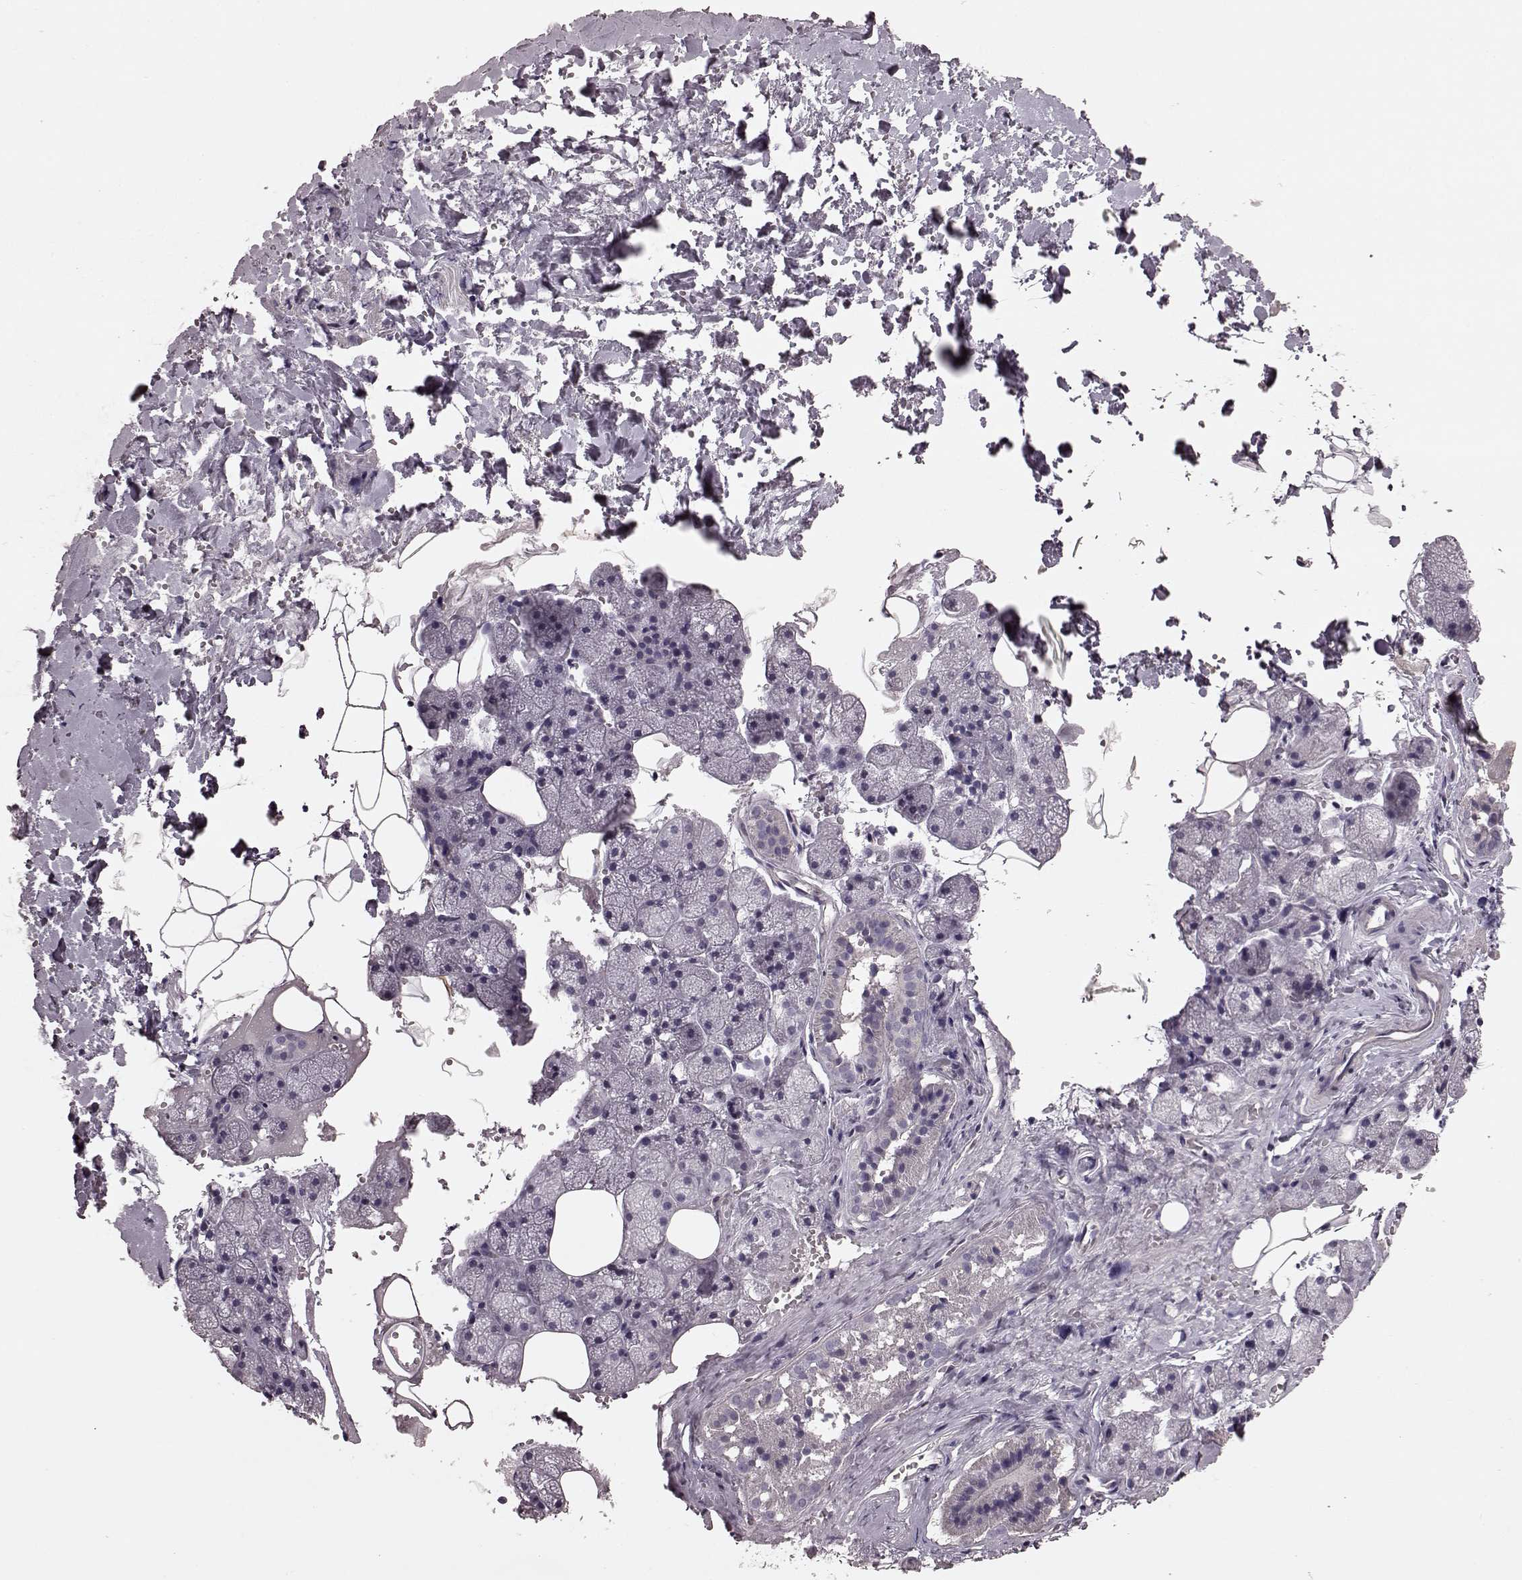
{"staining": {"intensity": "weak", "quantity": "<25%", "location": "cytoplasmic/membranous"}, "tissue": "salivary gland", "cell_type": "Glandular cells", "image_type": "normal", "snomed": [{"axis": "morphology", "description": "Normal tissue, NOS"}, {"axis": "topography", "description": "Salivary gland"}], "caption": "This is an immunohistochemistry image of unremarkable salivary gland. There is no expression in glandular cells.", "gene": "PDCD1", "patient": {"sex": "male", "age": 38}}